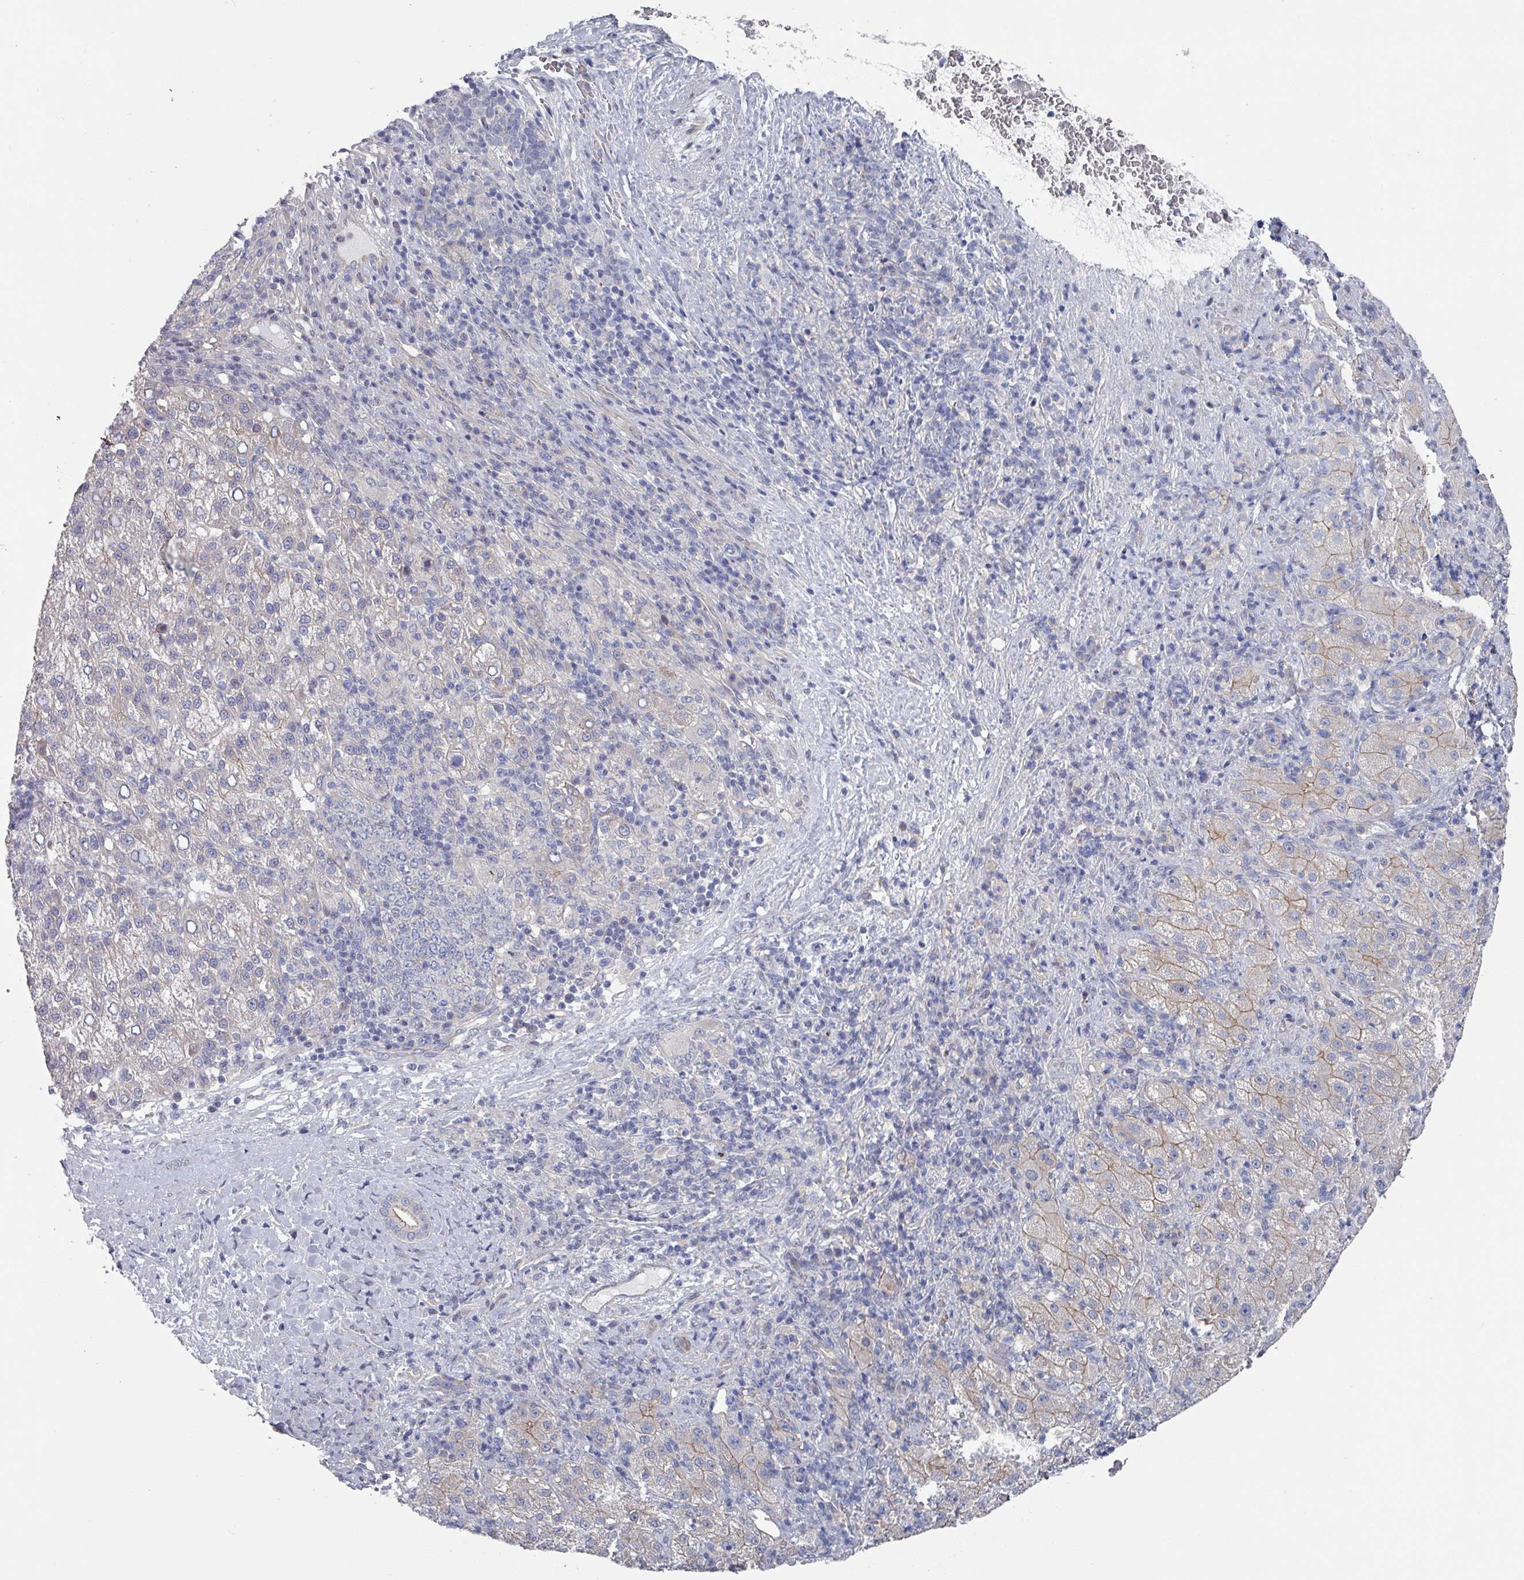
{"staining": {"intensity": "weak", "quantity": "25%-75%", "location": "cytoplasmic/membranous"}, "tissue": "liver cancer", "cell_type": "Tumor cells", "image_type": "cancer", "snomed": [{"axis": "morphology", "description": "Carcinoma, Hepatocellular, NOS"}, {"axis": "topography", "description": "Liver"}], "caption": "About 25%-75% of tumor cells in human liver hepatocellular carcinoma reveal weak cytoplasmic/membranous protein positivity as visualized by brown immunohistochemical staining.", "gene": "EFL1", "patient": {"sex": "female", "age": 58}}